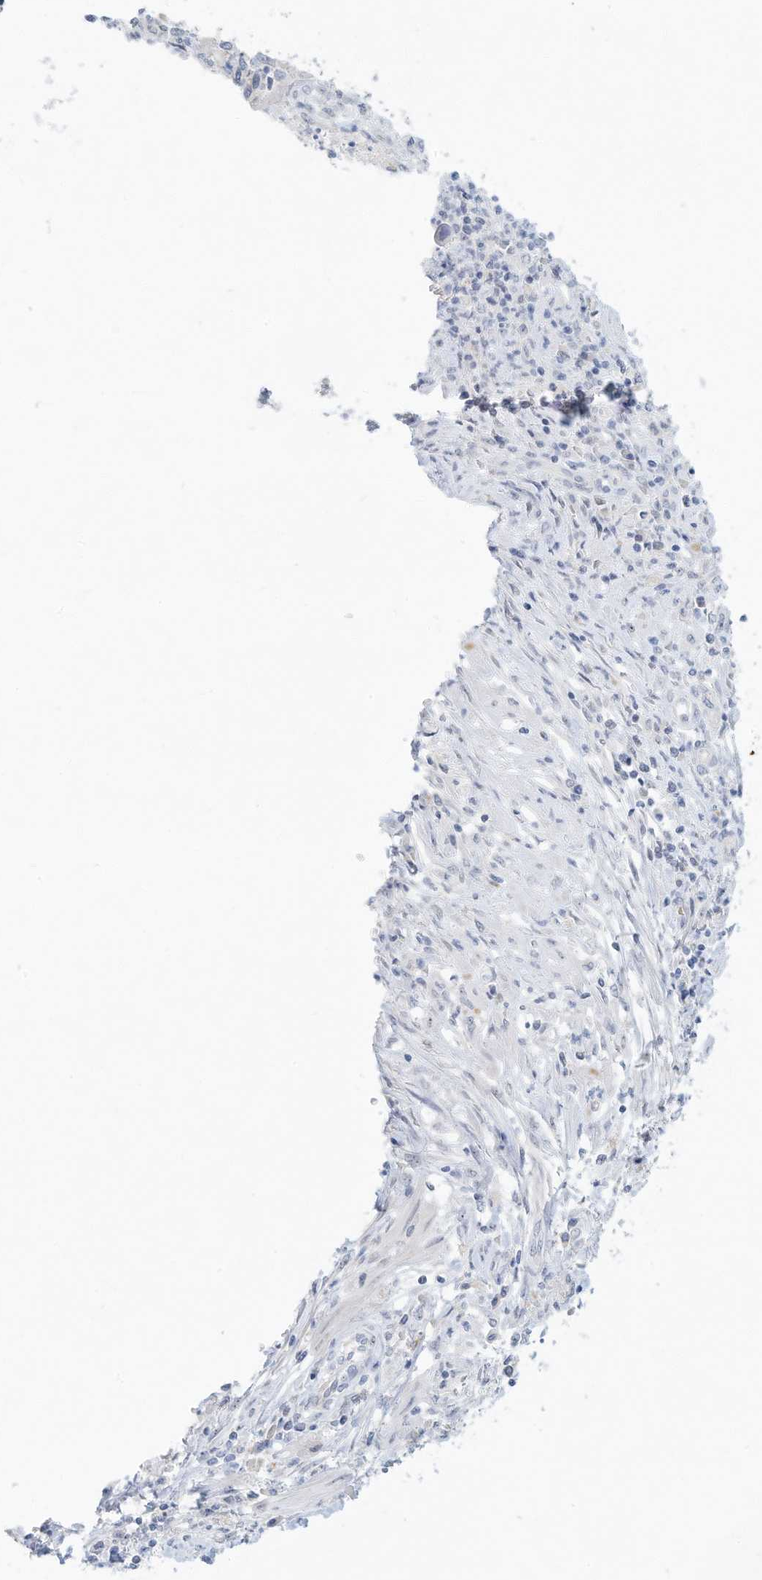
{"staining": {"intensity": "negative", "quantity": "none", "location": "none"}, "tissue": "cervical cancer", "cell_type": "Tumor cells", "image_type": "cancer", "snomed": [{"axis": "morphology", "description": "Squamous cell carcinoma, NOS"}, {"axis": "topography", "description": "Cervix"}], "caption": "High magnification brightfield microscopy of cervical cancer (squamous cell carcinoma) stained with DAB (brown) and counterstained with hematoxylin (blue): tumor cells show no significant staining.", "gene": "PAK6", "patient": {"sex": "female", "age": 38}}